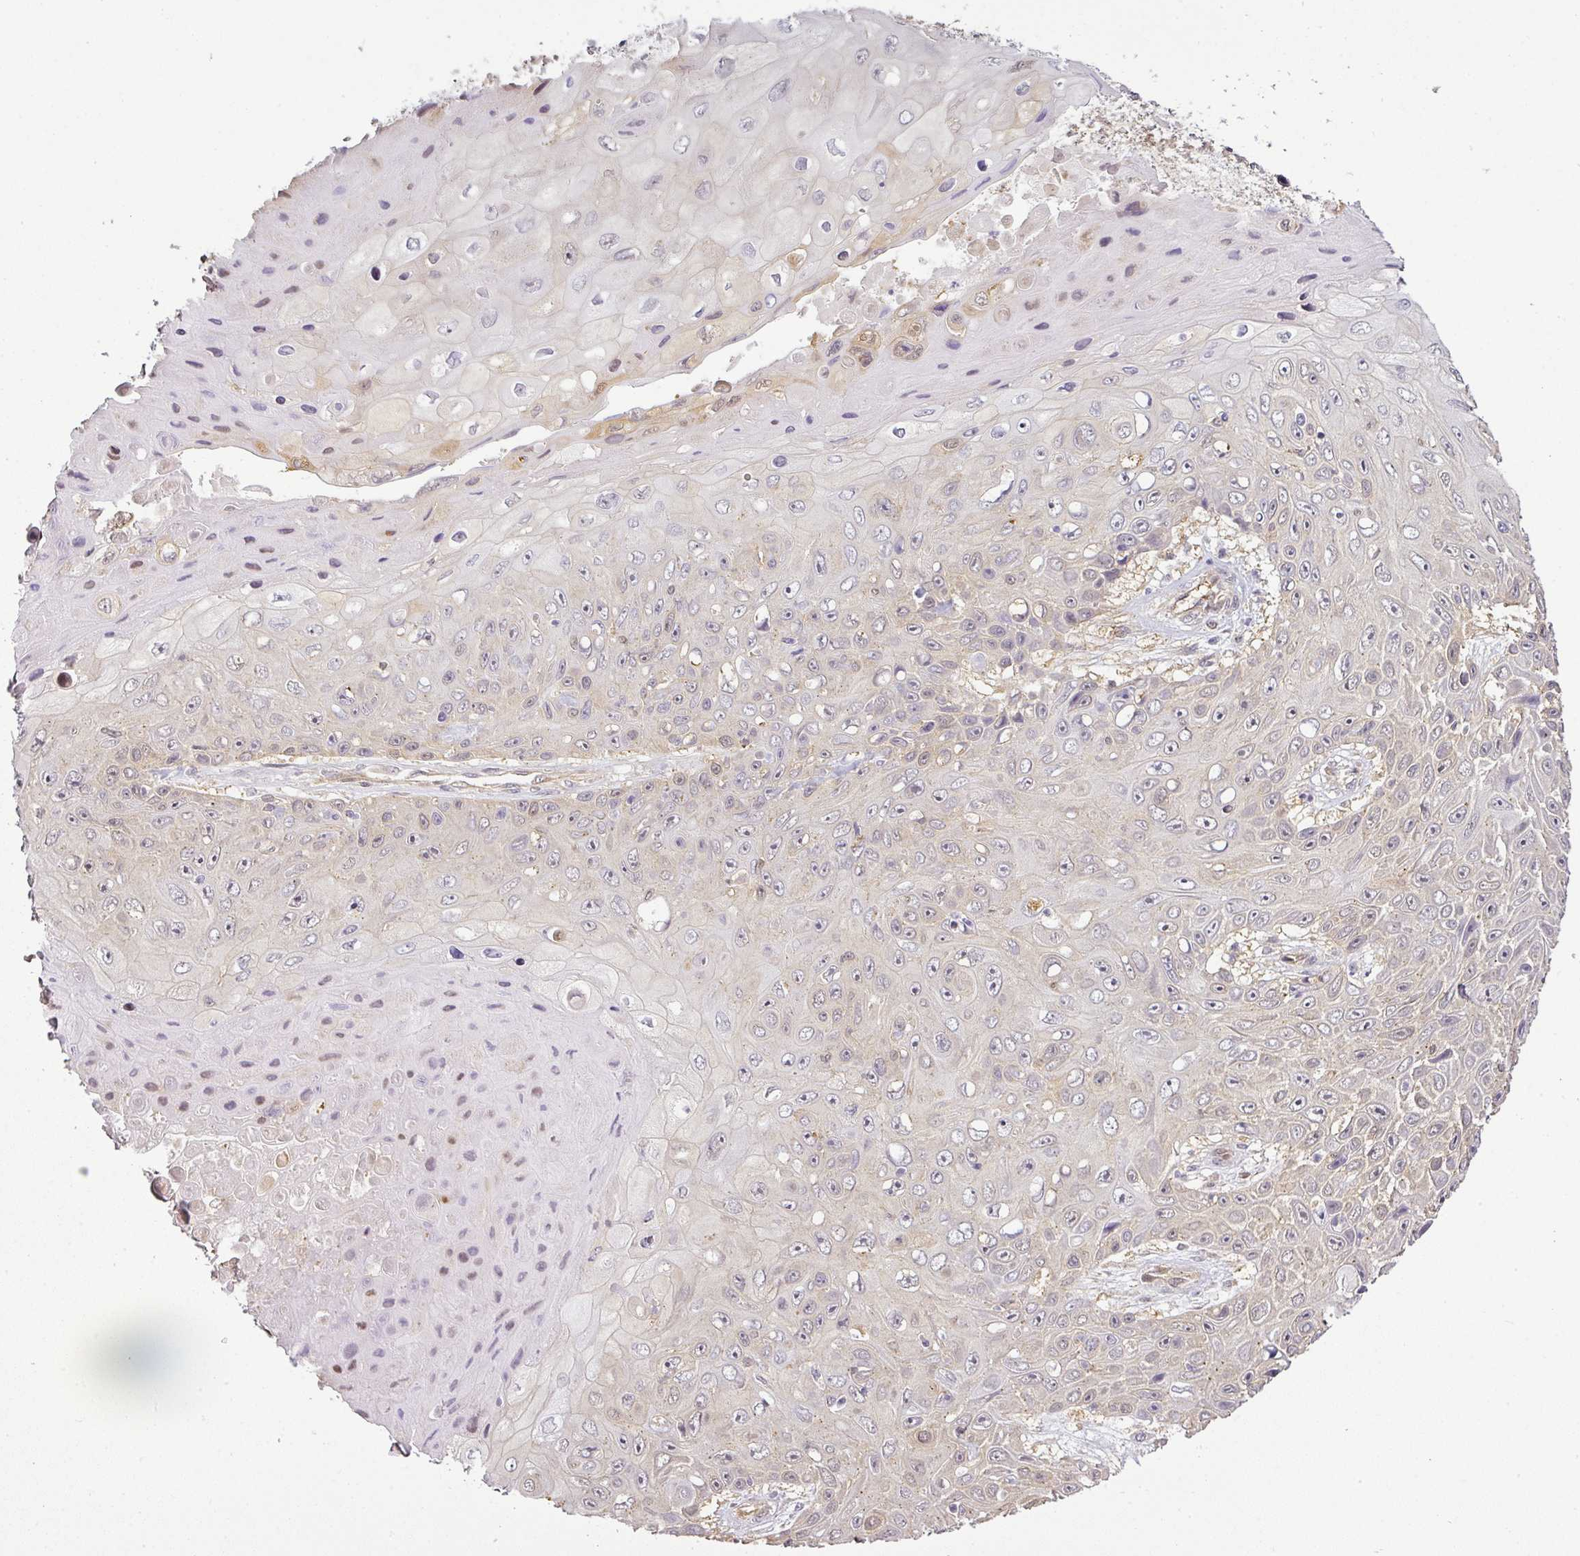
{"staining": {"intensity": "negative", "quantity": "none", "location": "none"}, "tissue": "skin cancer", "cell_type": "Tumor cells", "image_type": "cancer", "snomed": [{"axis": "morphology", "description": "Squamous cell carcinoma, NOS"}, {"axis": "topography", "description": "Skin"}], "caption": "DAB (3,3'-diaminobenzidine) immunohistochemical staining of skin cancer reveals no significant staining in tumor cells. (Immunohistochemistry (ihc), brightfield microscopy, high magnification).", "gene": "ANKRD18A", "patient": {"sex": "male", "age": 82}}